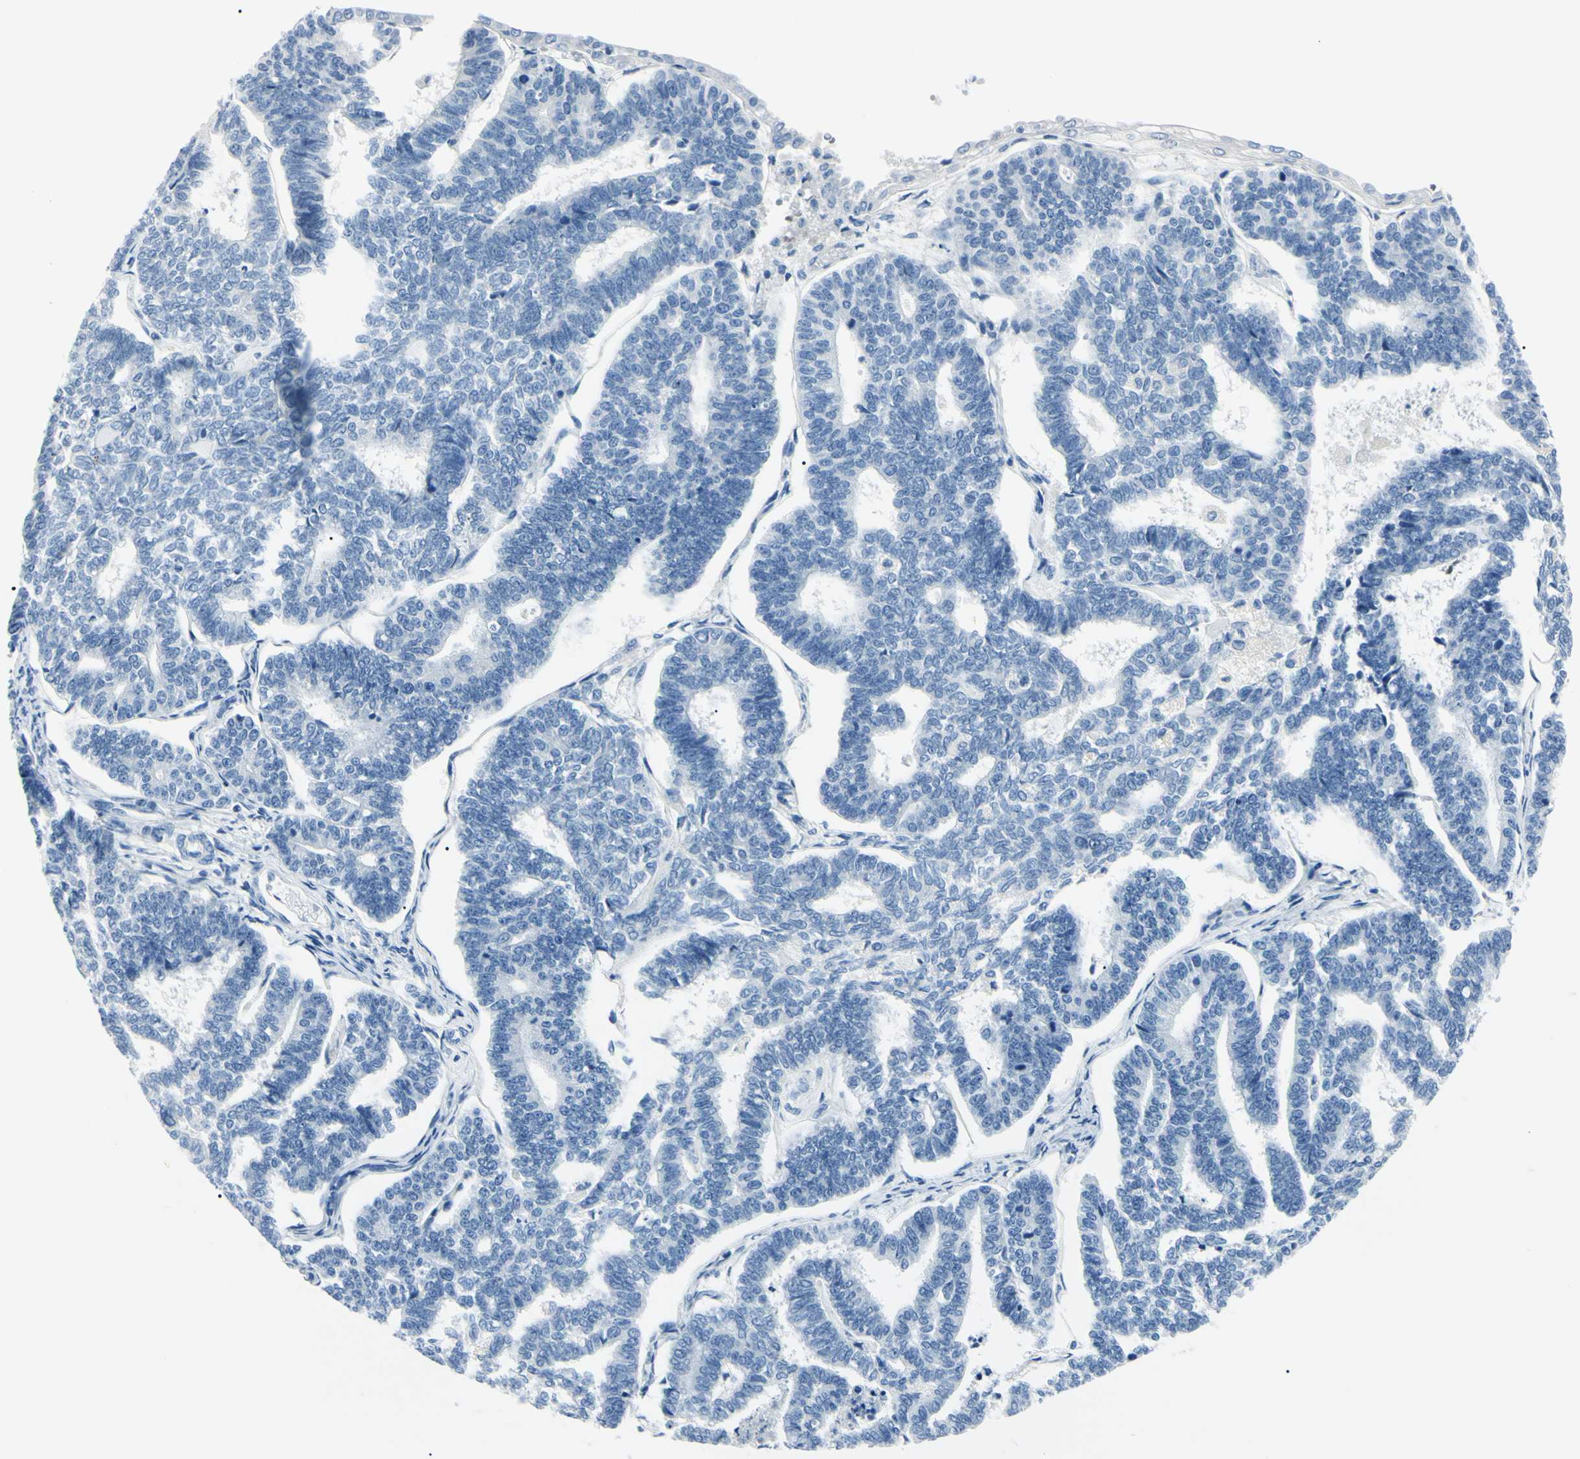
{"staining": {"intensity": "negative", "quantity": "none", "location": "none"}, "tissue": "endometrial cancer", "cell_type": "Tumor cells", "image_type": "cancer", "snomed": [{"axis": "morphology", "description": "Adenocarcinoma, NOS"}, {"axis": "topography", "description": "Endometrium"}], "caption": "Tumor cells are negative for protein expression in human adenocarcinoma (endometrial).", "gene": "CA2", "patient": {"sex": "female", "age": 70}}